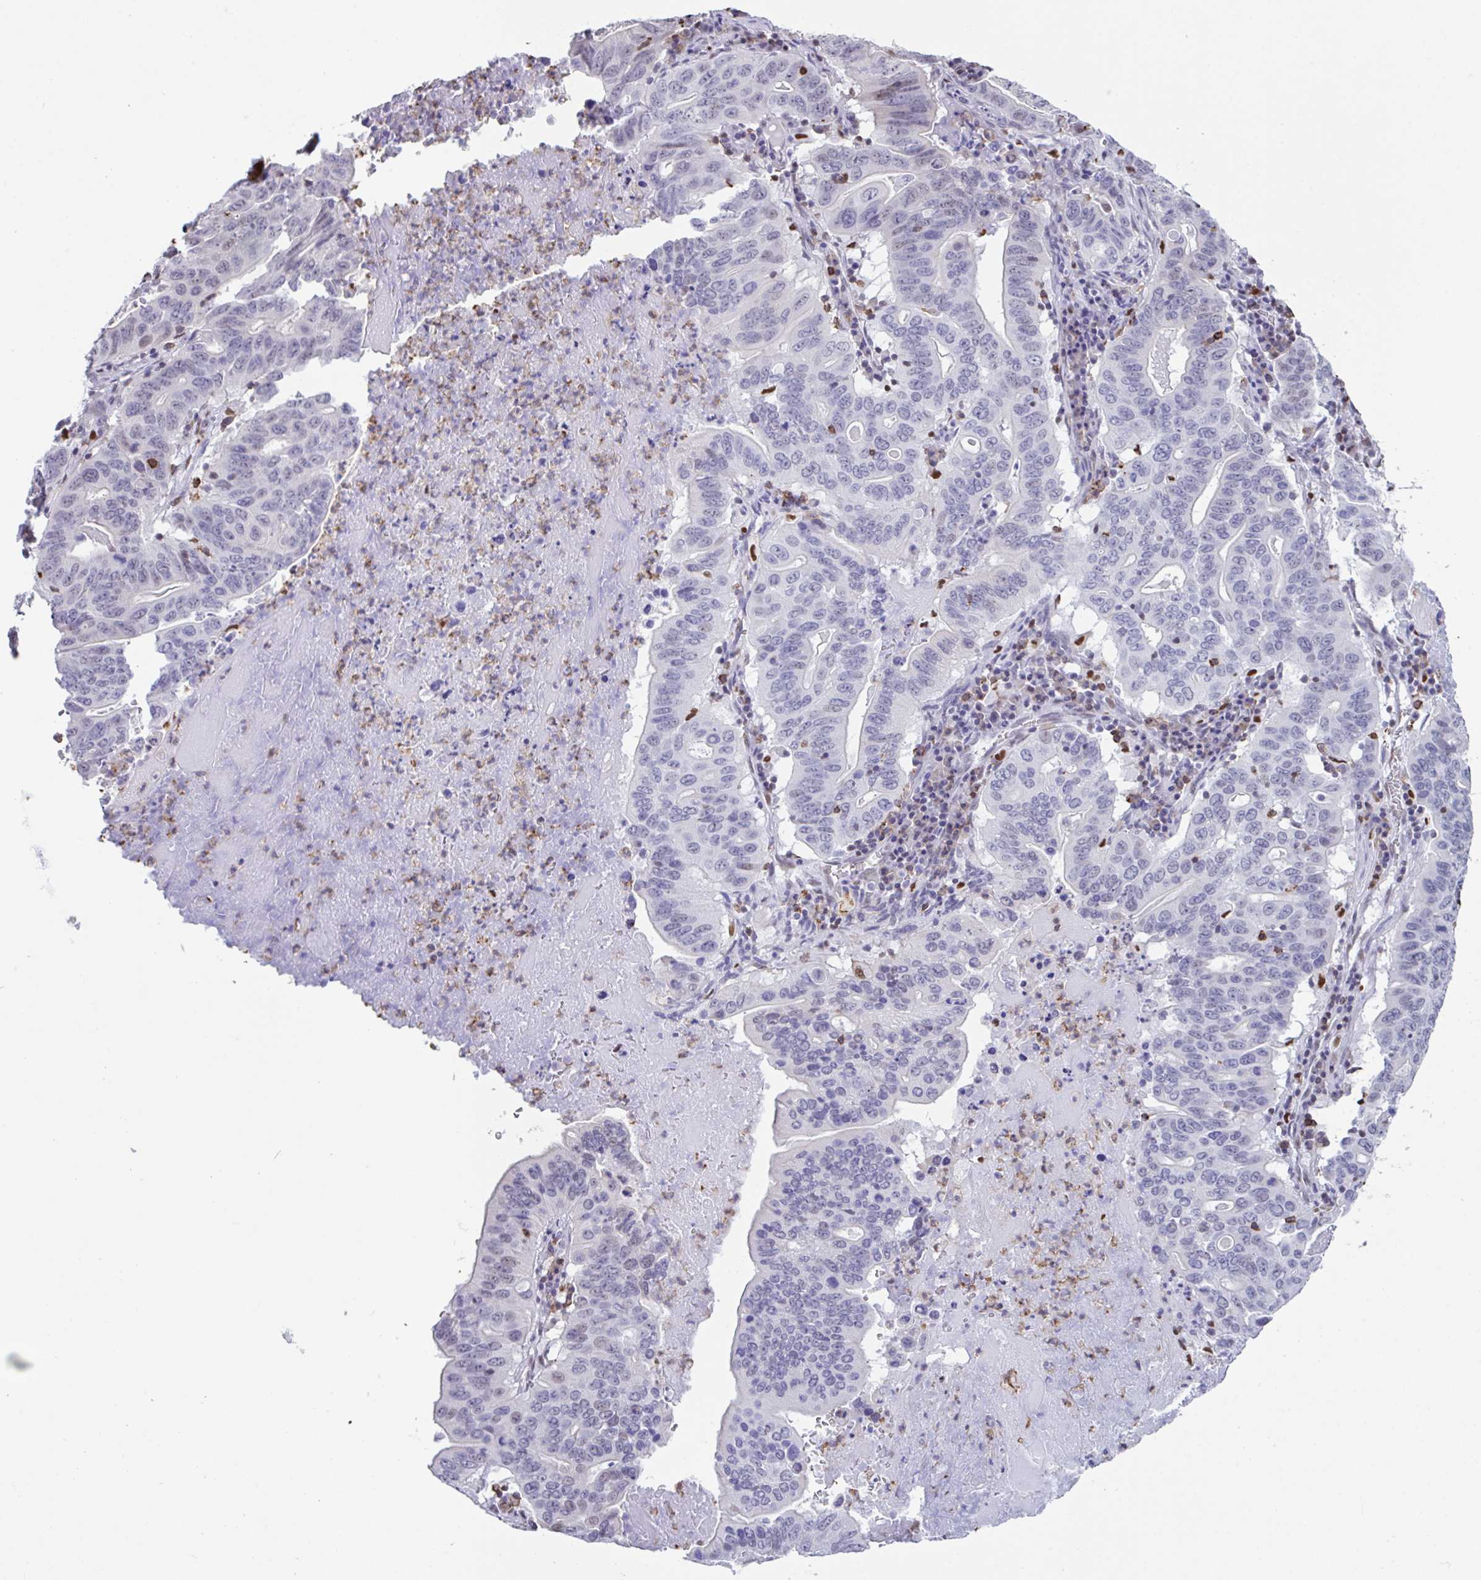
{"staining": {"intensity": "negative", "quantity": "none", "location": "none"}, "tissue": "lung cancer", "cell_type": "Tumor cells", "image_type": "cancer", "snomed": [{"axis": "morphology", "description": "Adenocarcinoma, NOS"}, {"axis": "topography", "description": "Lung"}], "caption": "Immunohistochemical staining of lung adenocarcinoma exhibits no significant expression in tumor cells. Brightfield microscopy of immunohistochemistry stained with DAB (brown) and hematoxylin (blue), captured at high magnification.", "gene": "BTBD10", "patient": {"sex": "female", "age": 60}}